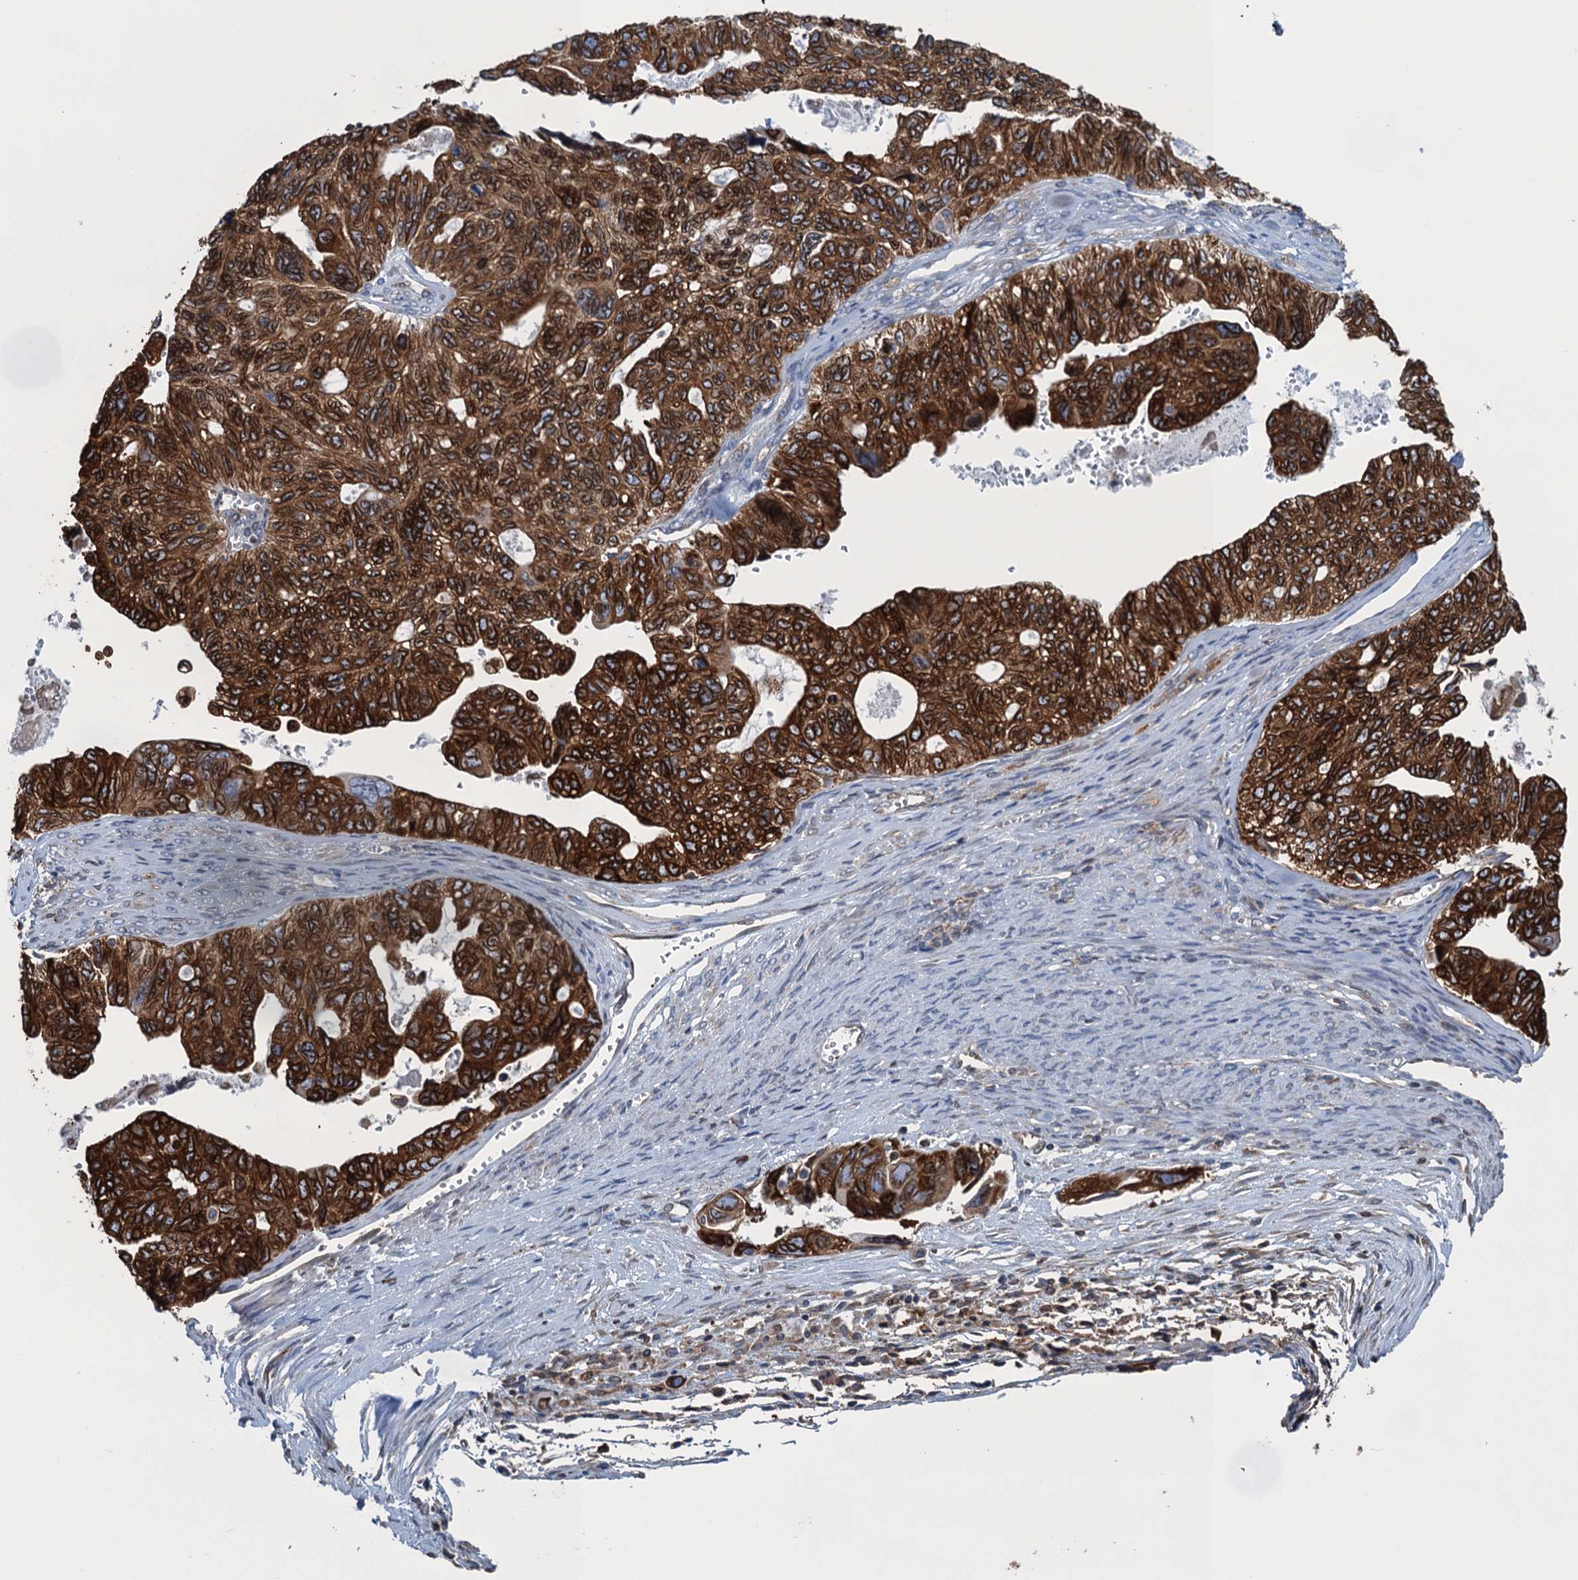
{"staining": {"intensity": "strong", "quantity": ">75%", "location": "cytoplasmic/membranous,nuclear"}, "tissue": "ovarian cancer", "cell_type": "Tumor cells", "image_type": "cancer", "snomed": [{"axis": "morphology", "description": "Cystadenocarcinoma, serous, NOS"}, {"axis": "topography", "description": "Ovary"}], "caption": "Protein expression analysis of human ovarian serous cystadenocarcinoma reveals strong cytoplasmic/membranous and nuclear positivity in about >75% of tumor cells.", "gene": "TMEM205", "patient": {"sex": "female", "age": 79}}